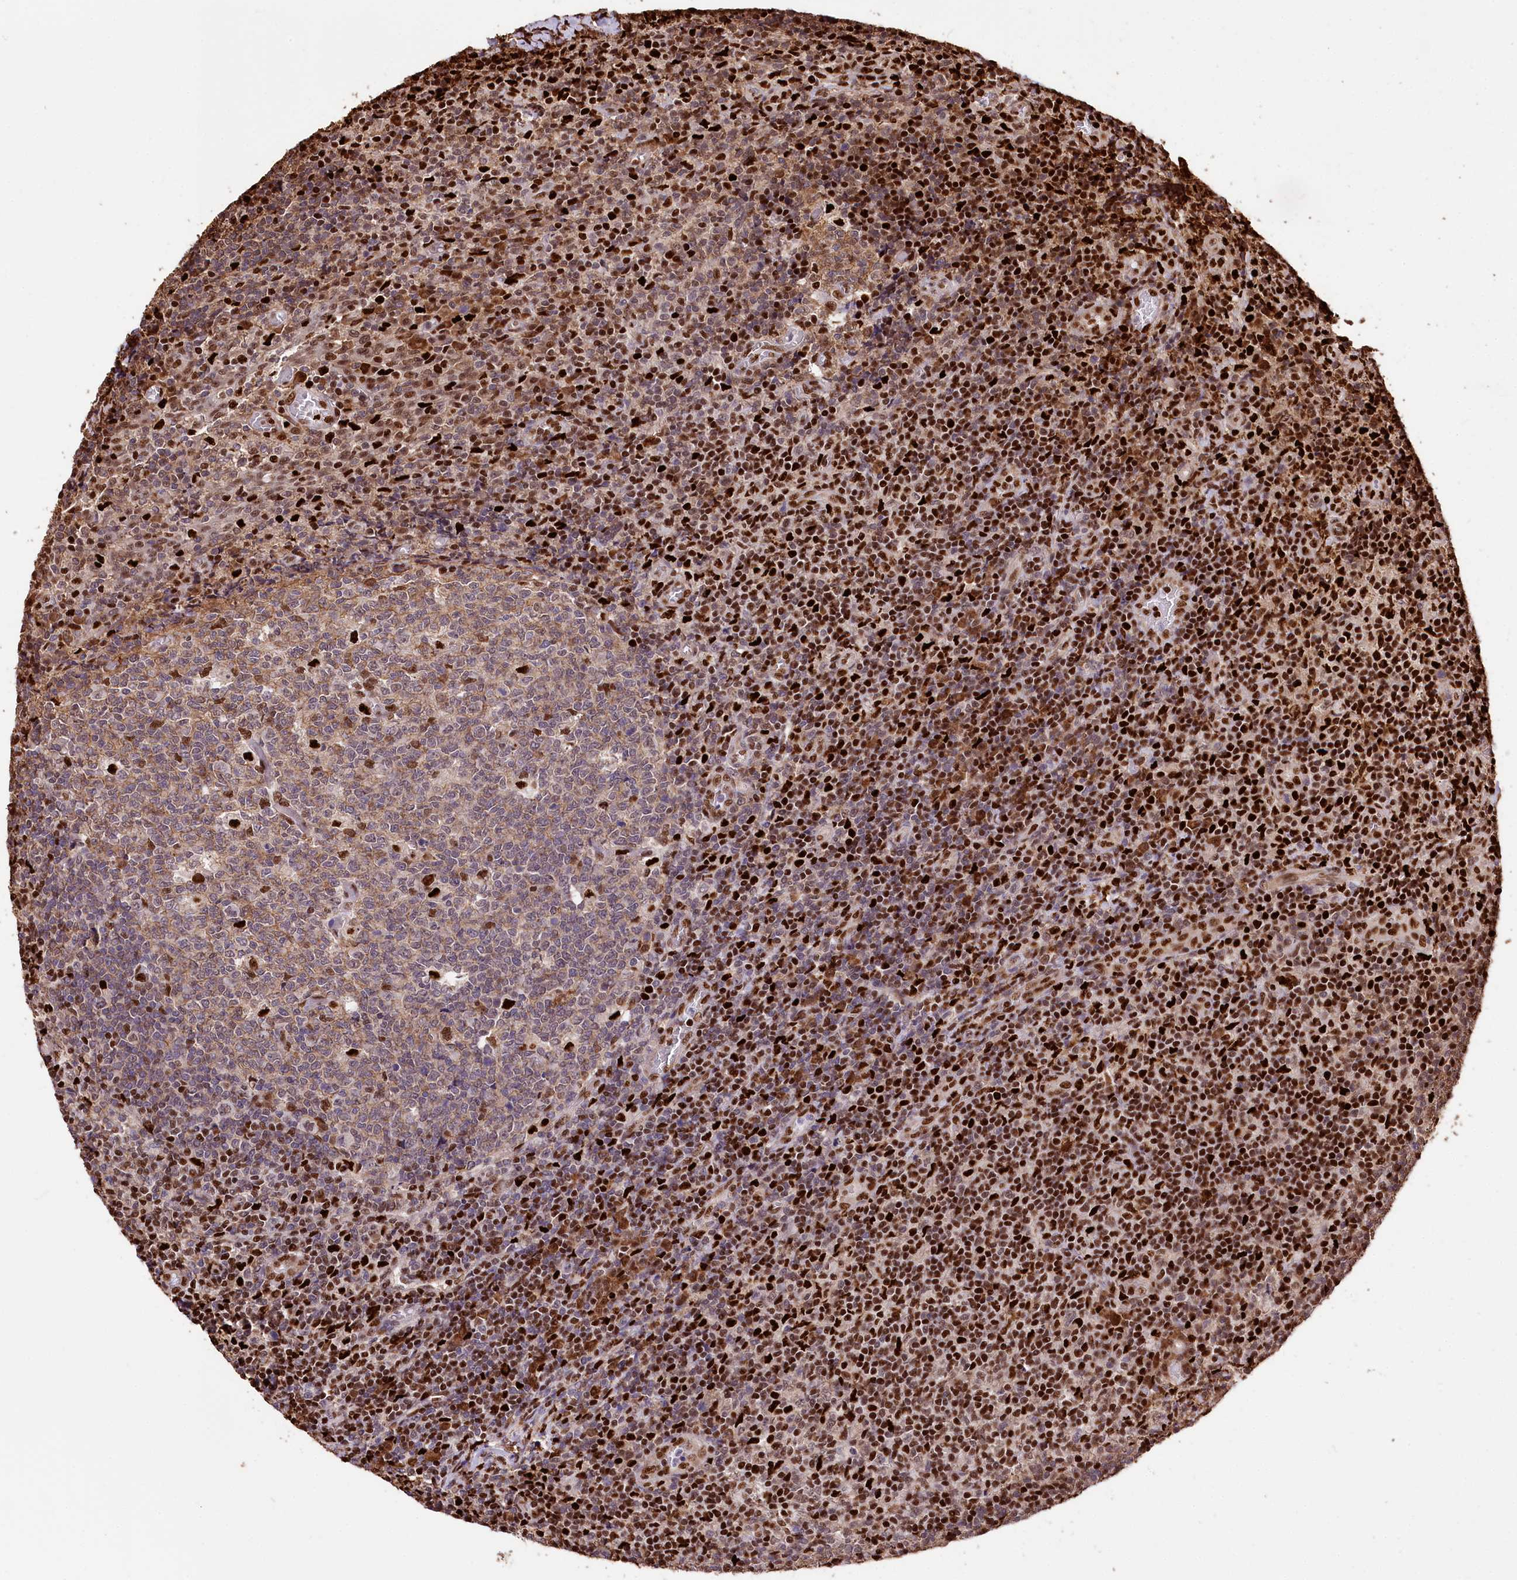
{"staining": {"intensity": "moderate", "quantity": "25%-75%", "location": "nuclear"}, "tissue": "tonsil", "cell_type": "Germinal center cells", "image_type": "normal", "snomed": [{"axis": "morphology", "description": "Normal tissue, NOS"}, {"axis": "topography", "description": "Tonsil"}], "caption": "The micrograph exhibits a brown stain indicating the presence of a protein in the nuclear of germinal center cells in tonsil.", "gene": "FIGN", "patient": {"sex": "female", "age": 19}}